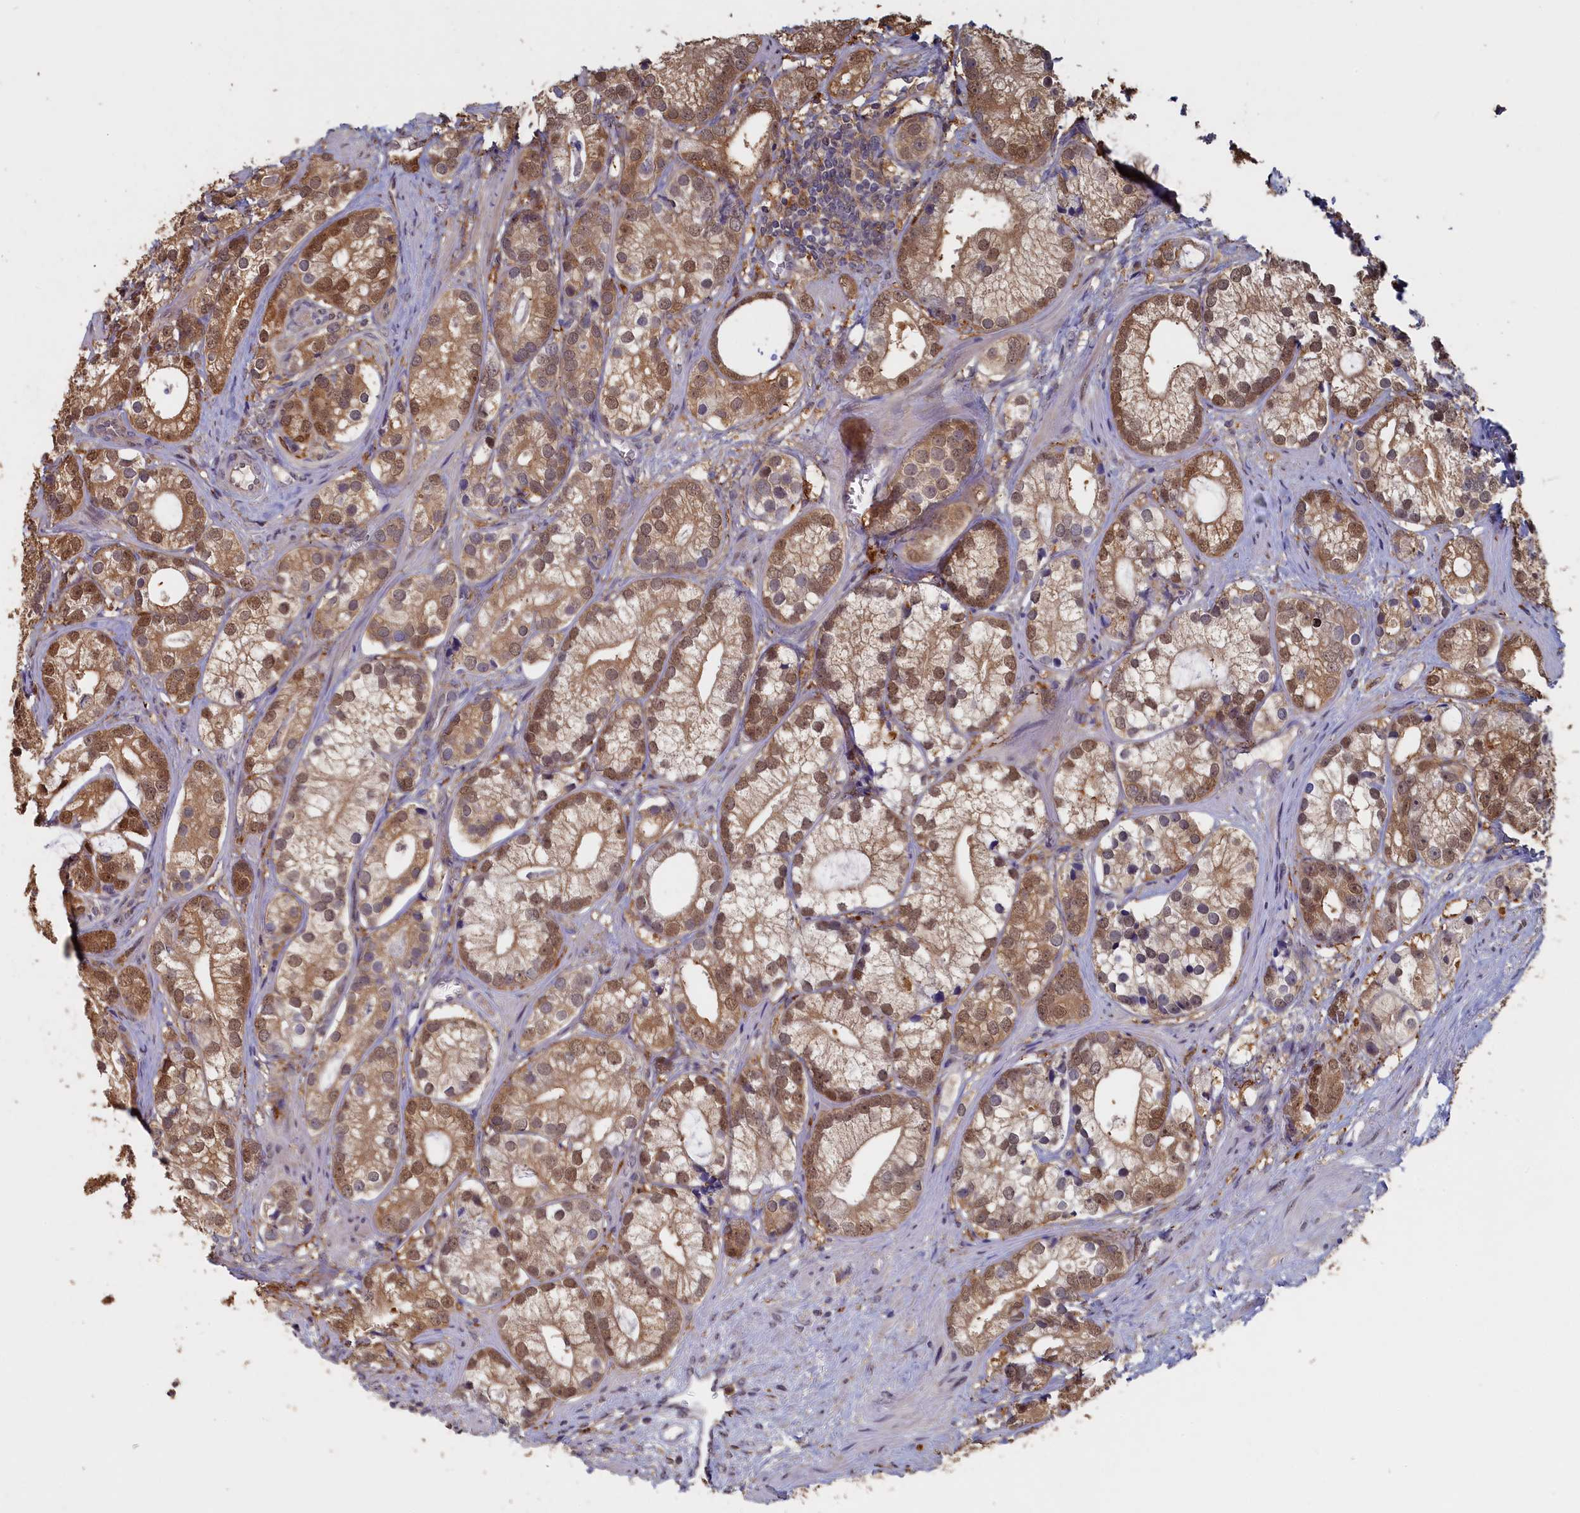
{"staining": {"intensity": "moderate", "quantity": ">75%", "location": "cytoplasmic/membranous,nuclear"}, "tissue": "prostate cancer", "cell_type": "Tumor cells", "image_type": "cancer", "snomed": [{"axis": "morphology", "description": "Adenocarcinoma, High grade"}, {"axis": "topography", "description": "Prostate"}], "caption": "Human prostate high-grade adenocarcinoma stained with a protein marker demonstrates moderate staining in tumor cells.", "gene": "UCHL3", "patient": {"sex": "male", "age": 75}}